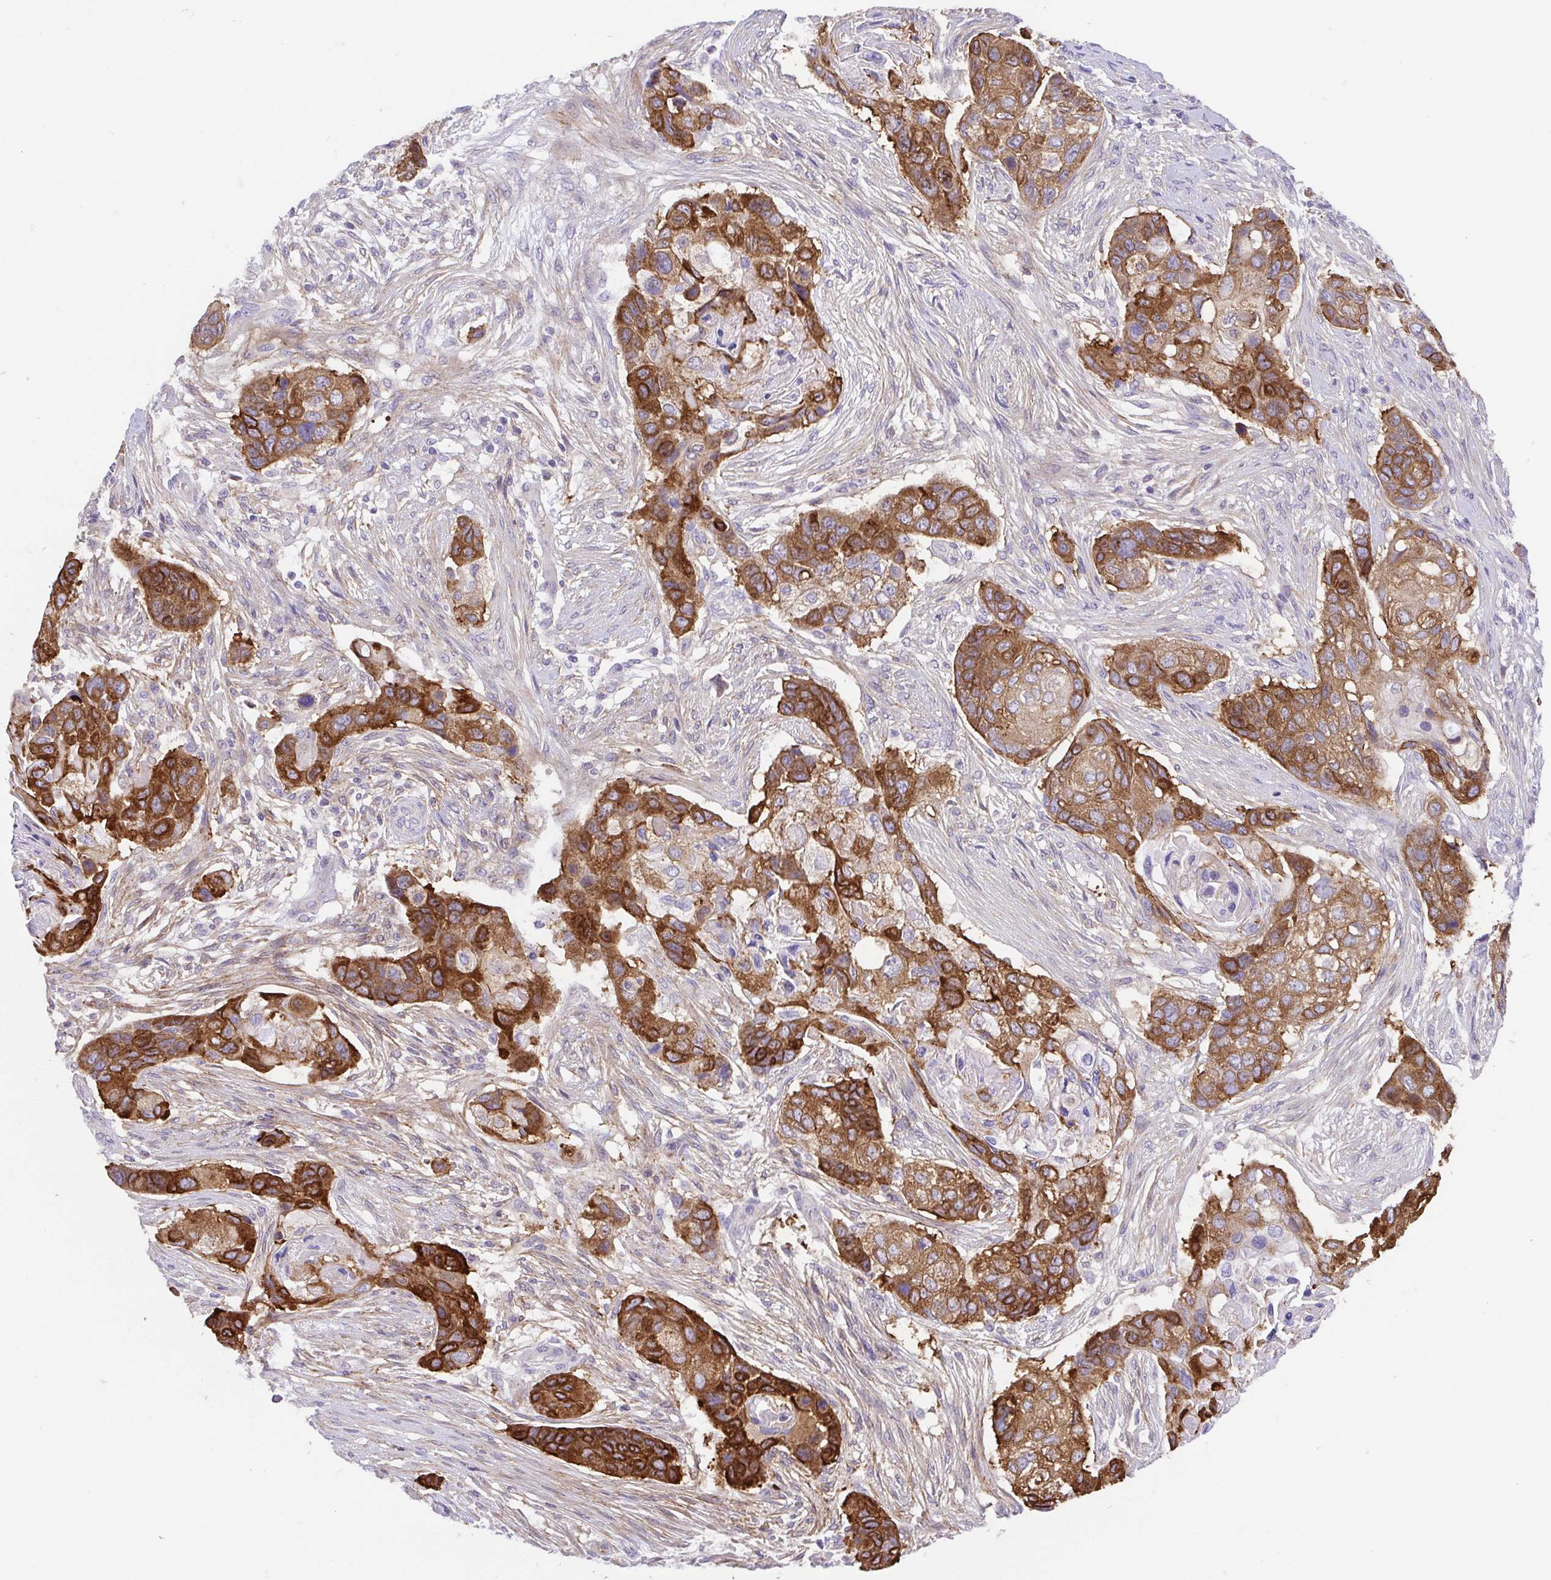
{"staining": {"intensity": "strong", "quantity": ">75%", "location": "cytoplasmic/membranous"}, "tissue": "lung cancer", "cell_type": "Tumor cells", "image_type": "cancer", "snomed": [{"axis": "morphology", "description": "Squamous cell carcinoma, NOS"}, {"axis": "topography", "description": "Lung"}], "caption": "Strong cytoplasmic/membranous protein positivity is seen in approximately >75% of tumor cells in lung squamous cell carcinoma. (Brightfield microscopy of DAB IHC at high magnification).", "gene": "SLC13A1", "patient": {"sex": "male", "age": 69}}